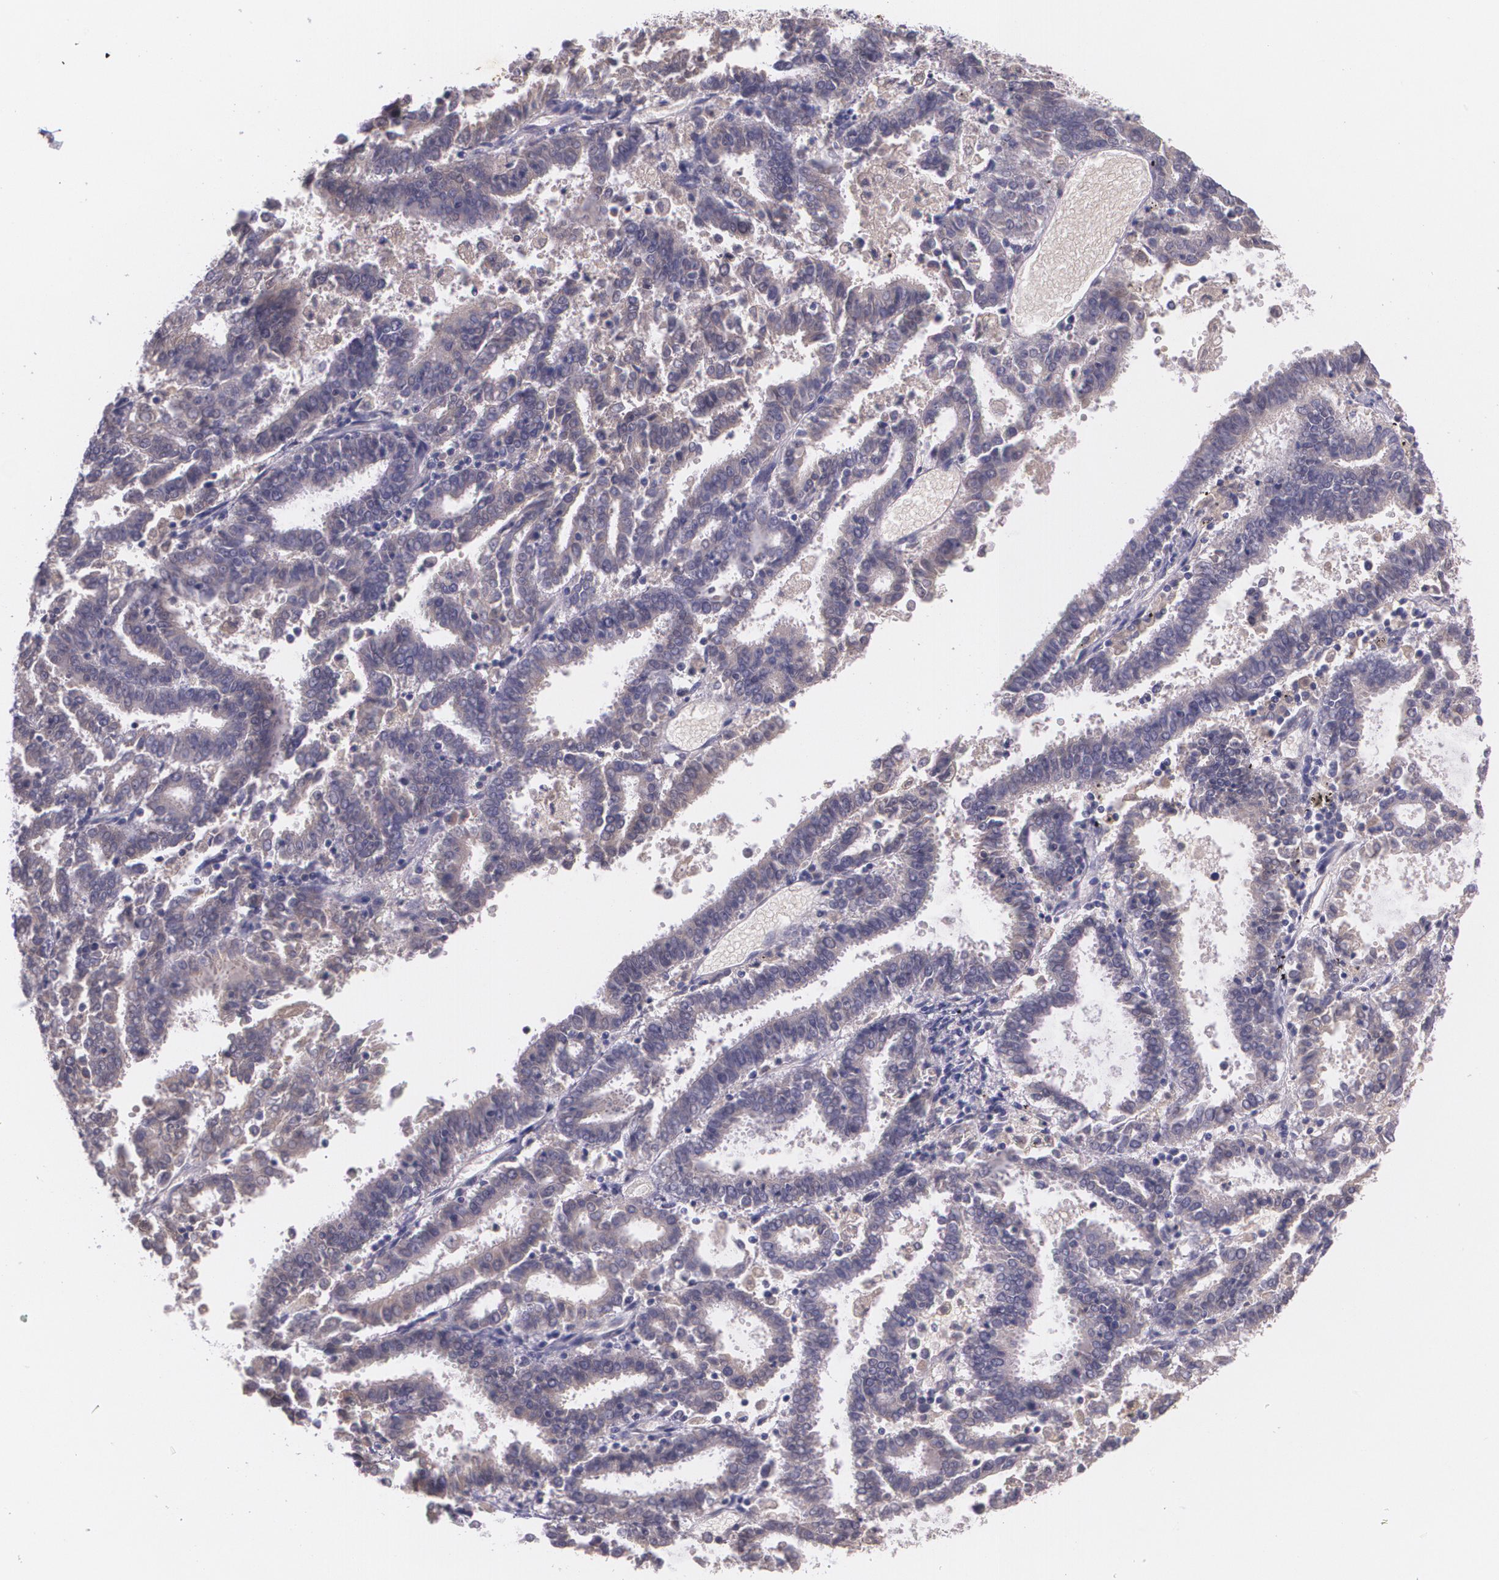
{"staining": {"intensity": "weak", "quantity": ">75%", "location": "cytoplasmic/membranous"}, "tissue": "endometrial cancer", "cell_type": "Tumor cells", "image_type": "cancer", "snomed": [{"axis": "morphology", "description": "Adenocarcinoma, NOS"}, {"axis": "topography", "description": "Uterus"}], "caption": "IHC photomicrograph of neoplastic tissue: endometrial adenocarcinoma stained using immunohistochemistry (IHC) displays low levels of weak protein expression localized specifically in the cytoplasmic/membranous of tumor cells, appearing as a cytoplasmic/membranous brown color.", "gene": "TM4SF1", "patient": {"sex": "female", "age": 83}}